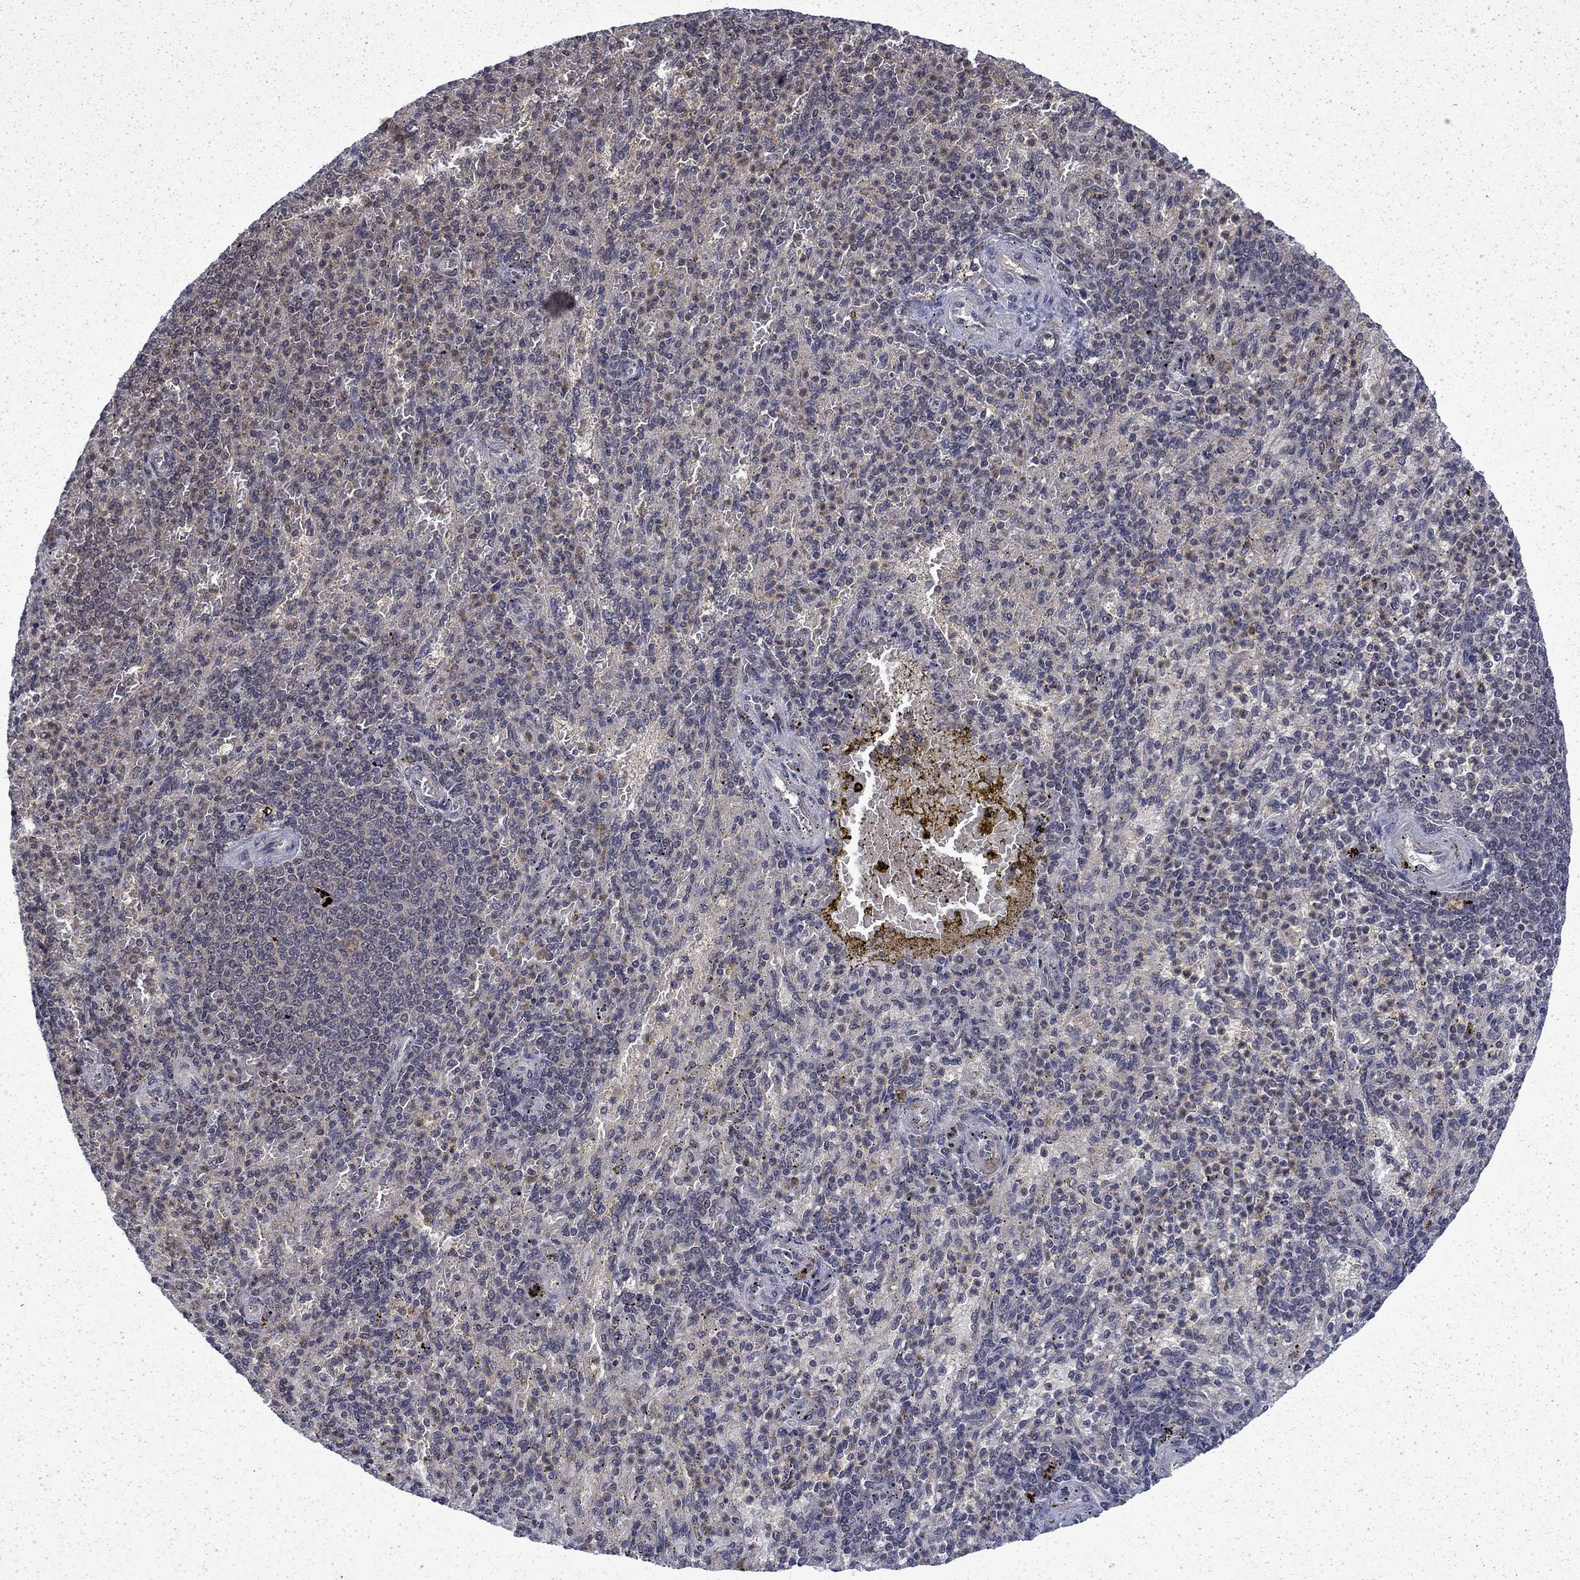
{"staining": {"intensity": "negative", "quantity": "none", "location": "none"}, "tissue": "spleen", "cell_type": "Cells in red pulp", "image_type": "normal", "snomed": [{"axis": "morphology", "description": "Normal tissue, NOS"}, {"axis": "topography", "description": "Spleen"}], "caption": "Spleen was stained to show a protein in brown. There is no significant staining in cells in red pulp.", "gene": "CHAT", "patient": {"sex": "female", "age": 74}}